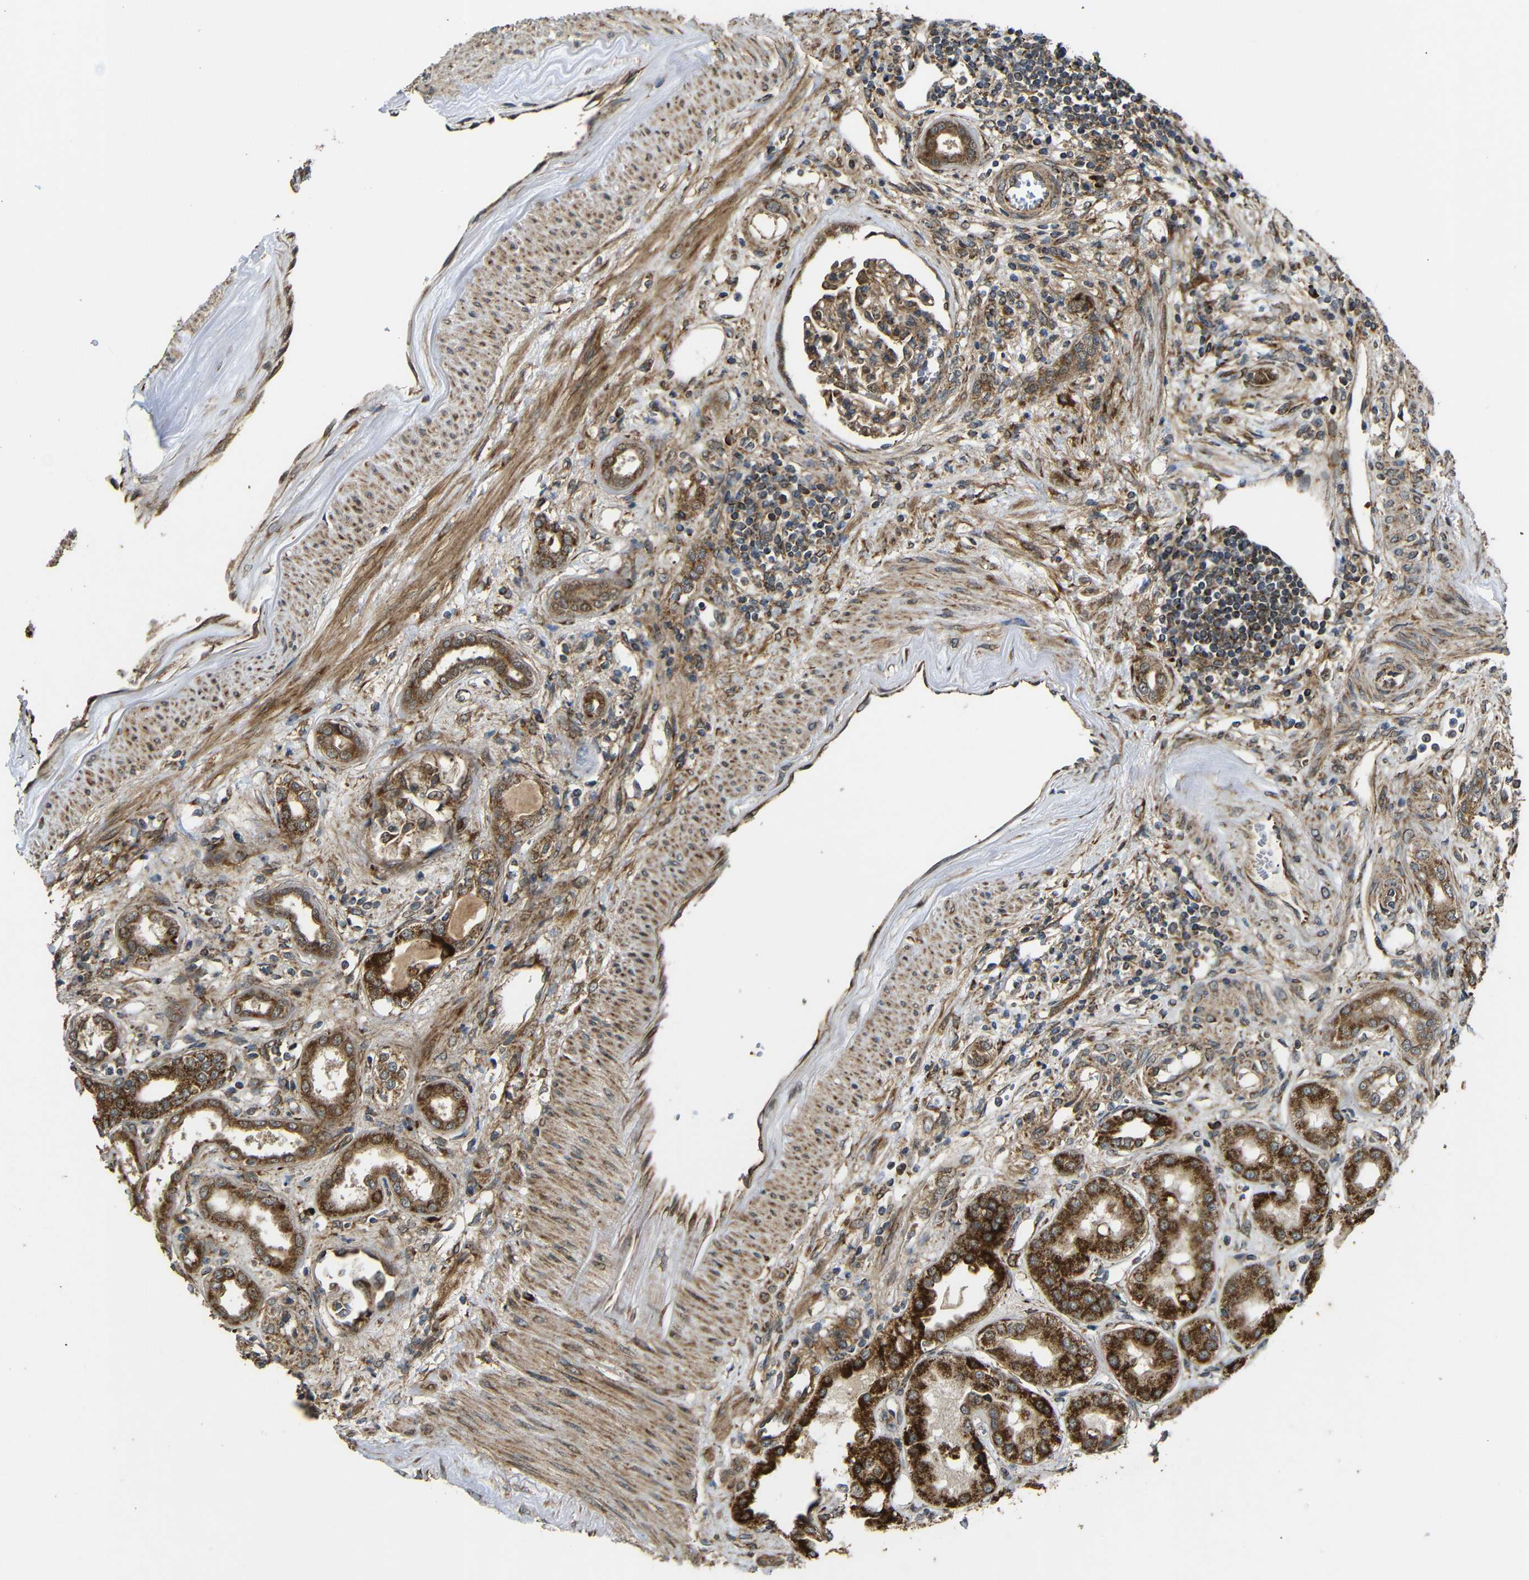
{"staining": {"intensity": "moderate", "quantity": "25%-75%", "location": "cytoplasmic/membranous"}, "tissue": "kidney", "cell_type": "Cells in glomeruli", "image_type": "normal", "snomed": [{"axis": "morphology", "description": "Normal tissue, NOS"}, {"axis": "topography", "description": "Kidney"}], "caption": "Brown immunohistochemical staining in normal kidney demonstrates moderate cytoplasmic/membranous positivity in approximately 25%-75% of cells in glomeruli. (Brightfield microscopy of DAB IHC at high magnification).", "gene": "KANK4", "patient": {"sex": "male", "age": 59}}